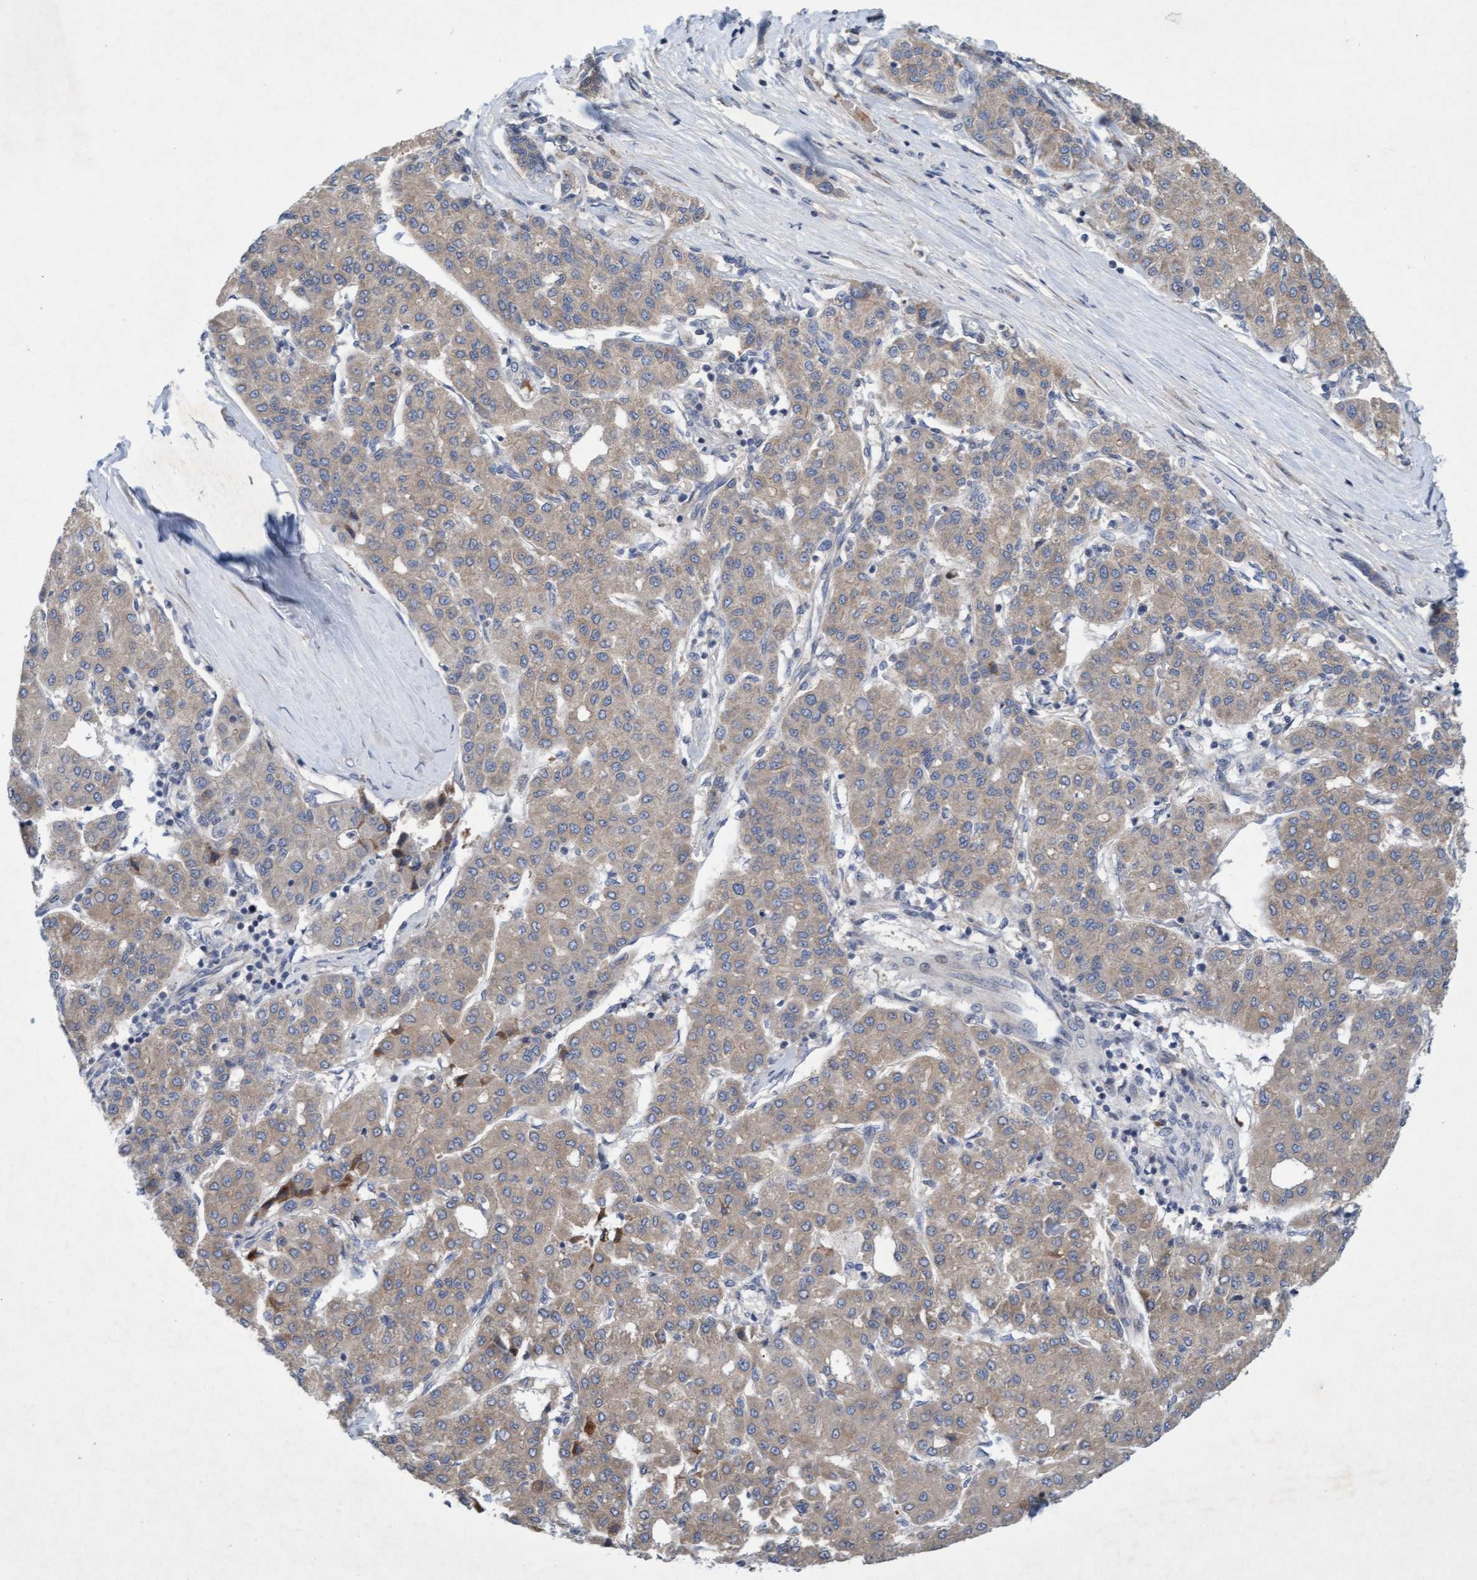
{"staining": {"intensity": "weak", "quantity": ">75%", "location": "cytoplasmic/membranous"}, "tissue": "liver cancer", "cell_type": "Tumor cells", "image_type": "cancer", "snomed": [{"axis": "morphology", "description": "Carcinoma, Hepatocellular, NOS"}, {"axis": "topography", "description": "Liver"}], "caption": "Protein expression analysis of human hepatocellular carcinoma (liver) reveals weak cytoplasmic/membranous positivity in about >75% of tumor cells.", "gene": "DDHD2", "patient": {"sex": "male", "age": 65}}